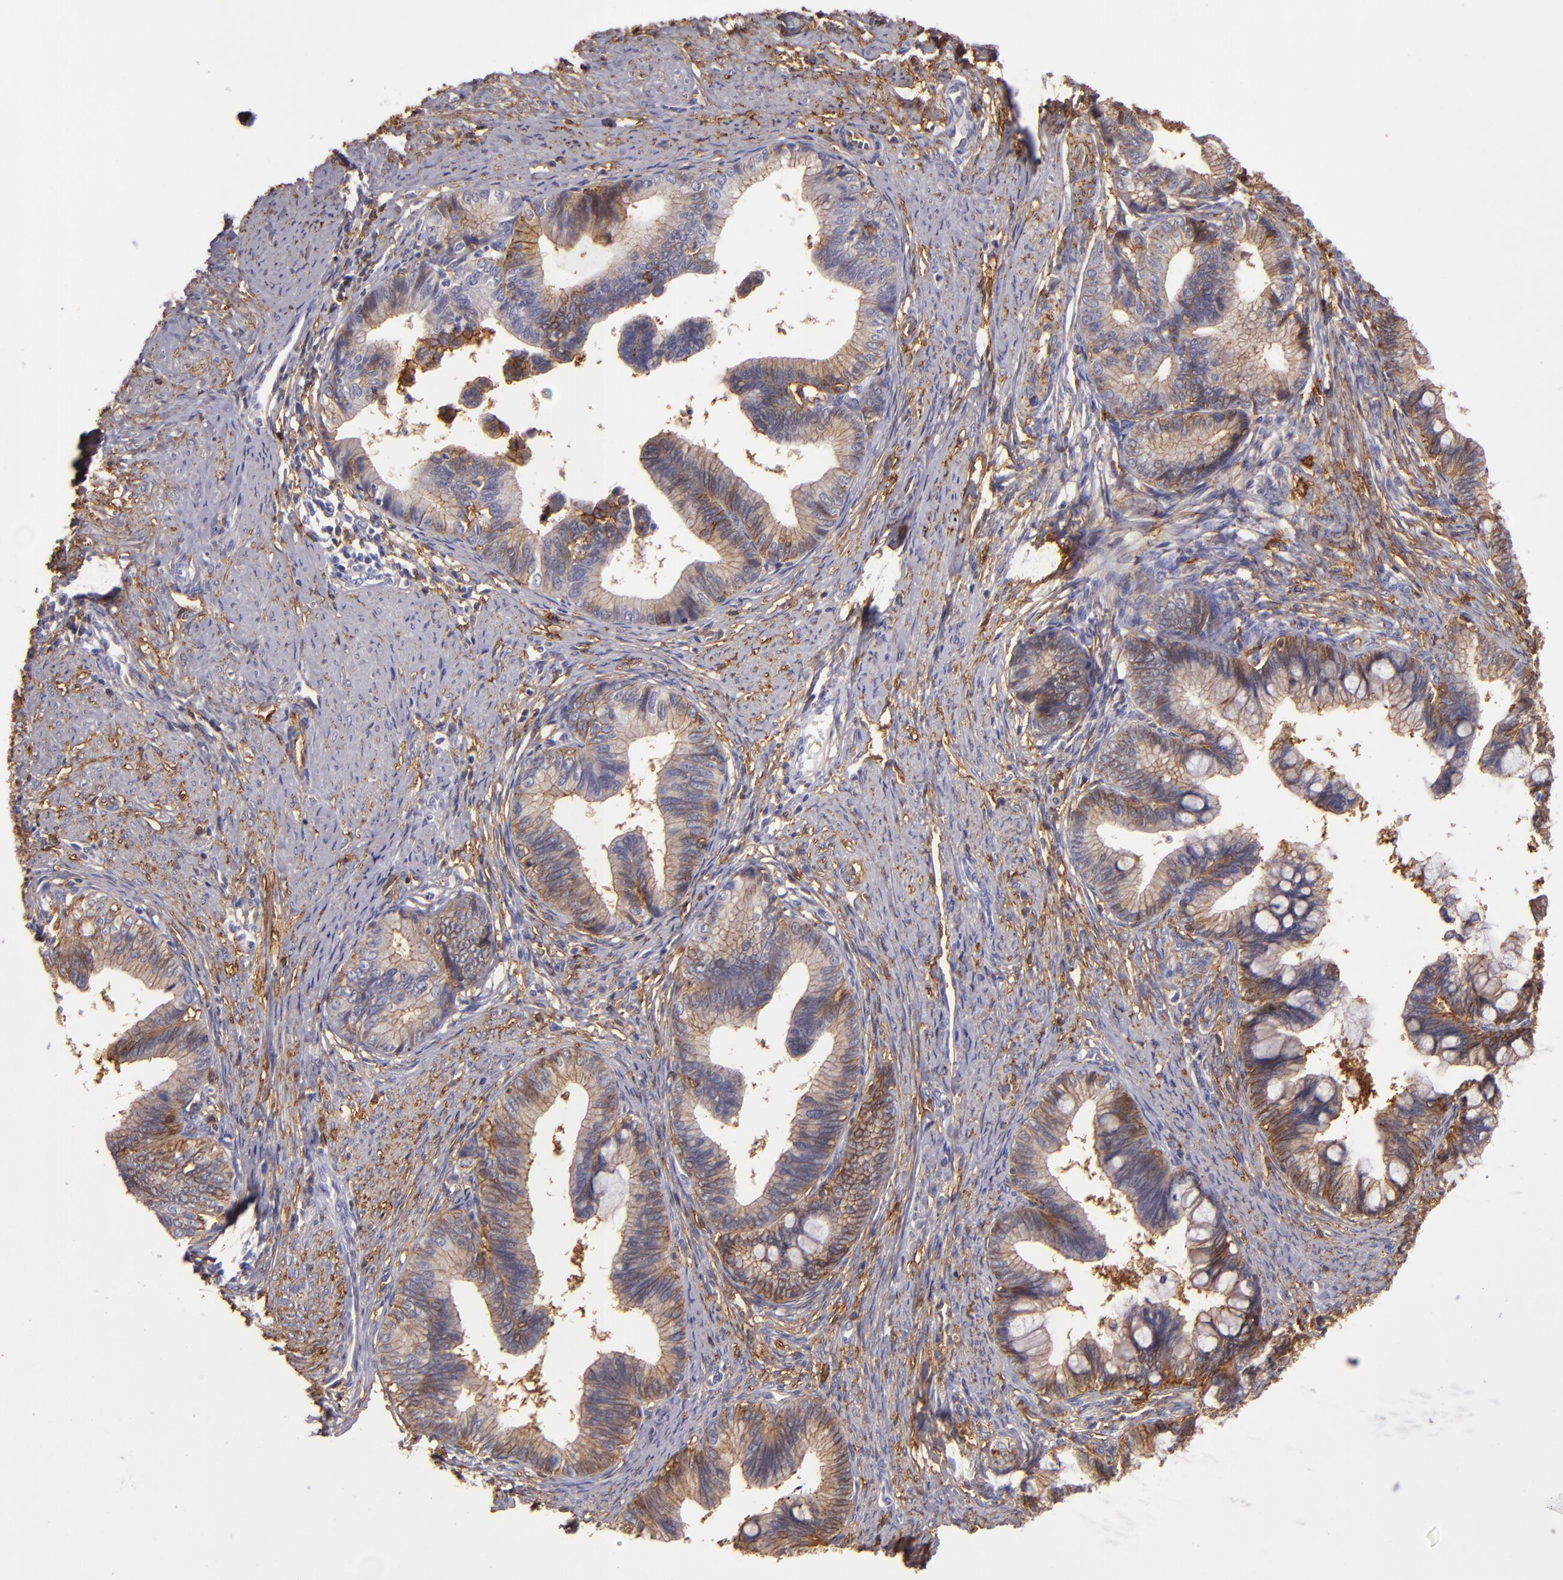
{"staining": {"intensity": "moderate", "quantity": ">75%", "location": "cytoplasmic/membranous"}, "tissue": "cervical cancer", "cell_type": "Tumor cells", "image_type": "cancer", "snomed": [{"axis": "morphology", "description": "Adenocarcinoma, NOS"}, {"axis": "topography", "description": "Cervix"}], "caption": "This is an image of immunohistochemistry (IHC) staining of cervical cancer (adenocarcinoma), which shows moderate expression in the cytoplasmic/membranous of tumor cells.", "gene": "CD9", "patient": {"sex": "female", "age": 36}}